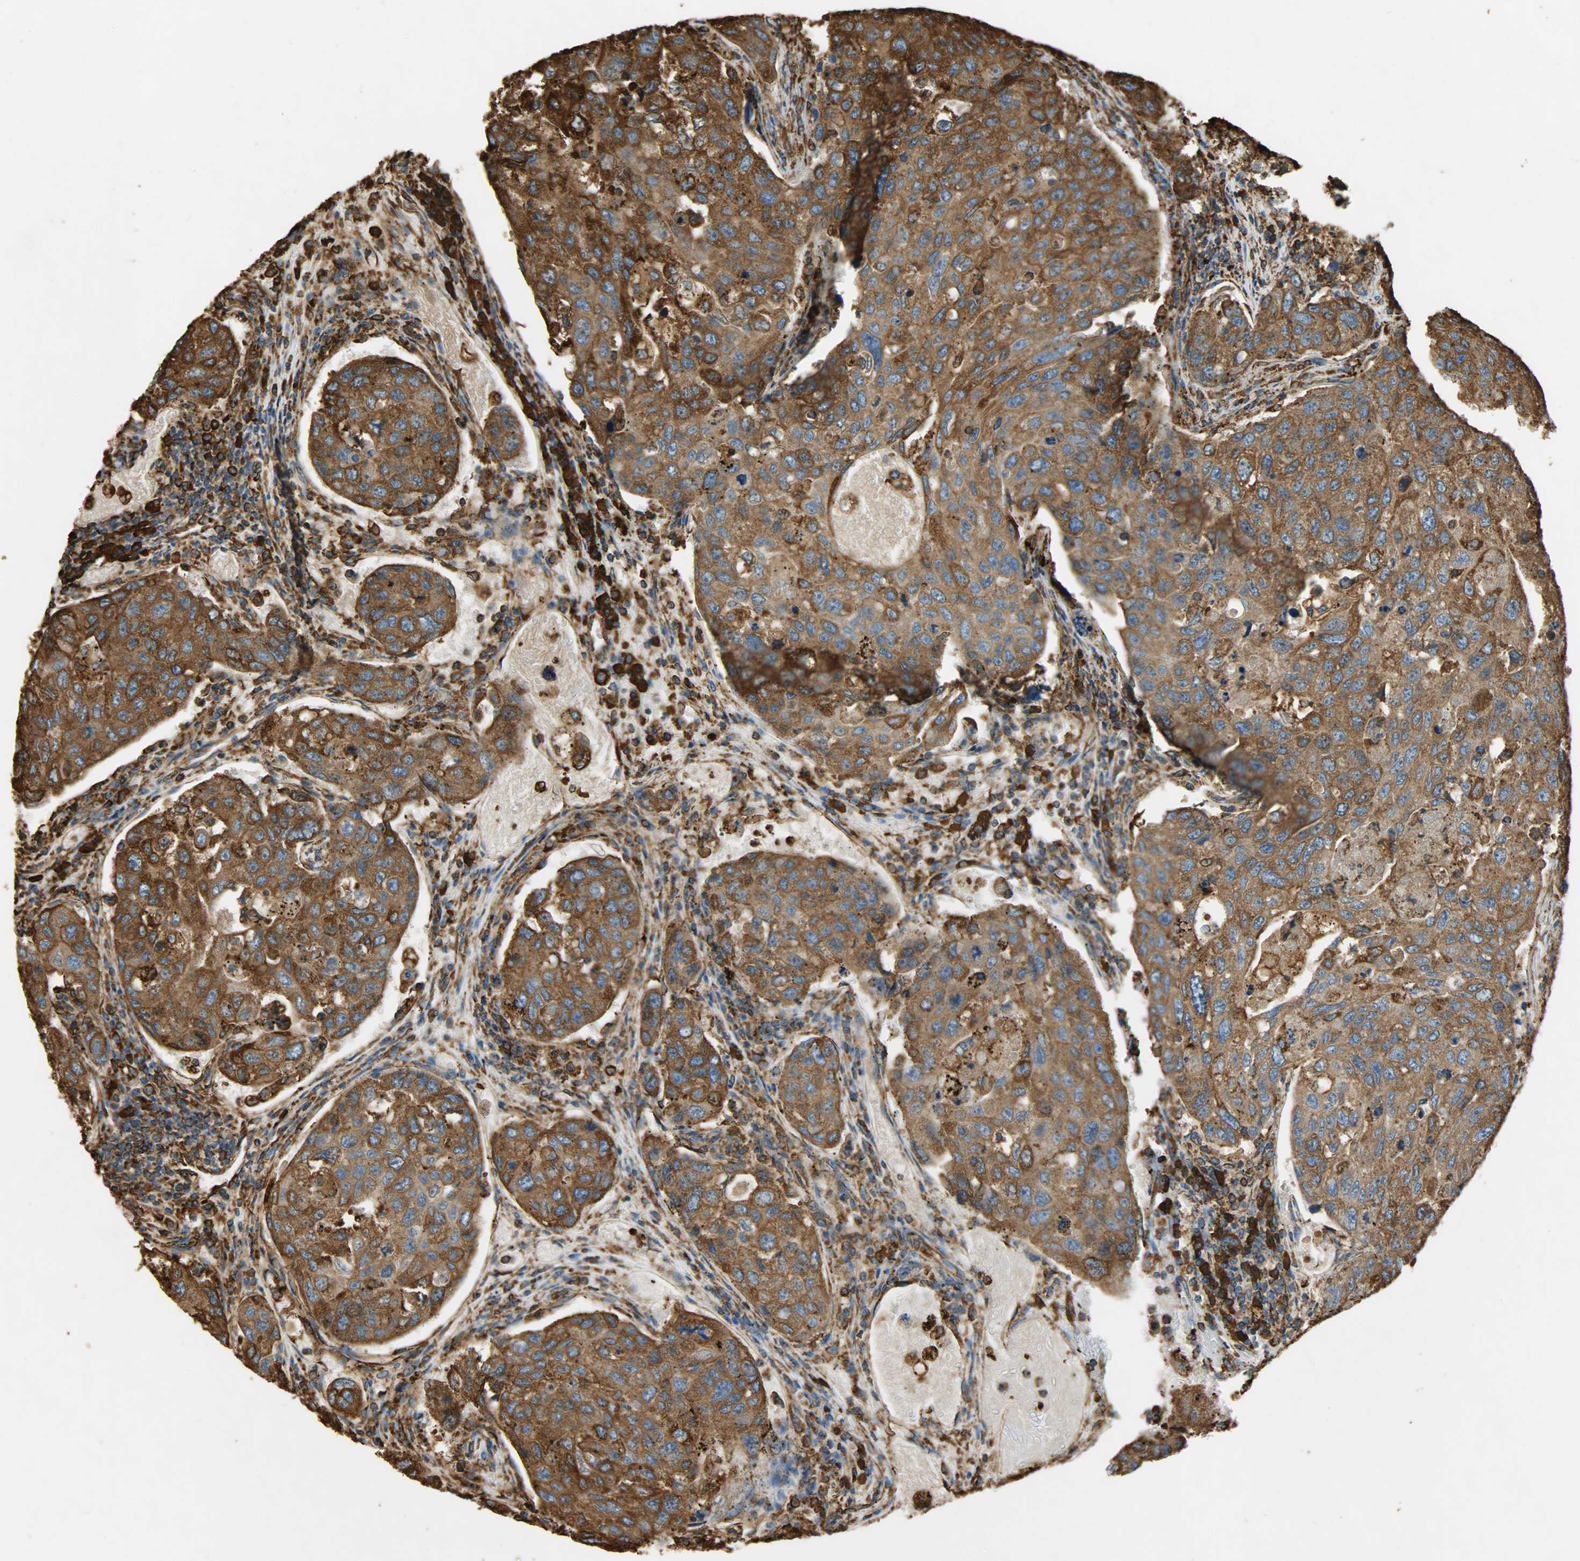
{"staining": {"intensity": "strong", "quantity": ">75%", "location": "cytoplasmic/membranous"}, "tissue": "urothelial cancer", "cell_type": "Tumor cells", "image_type": "cancer", "snomed": [{"axis": "morphology", "description": "Urothelial carcinoma, High grade"}, {"axis": "topography", "description": "Lymph node"}, {"axis": "topography", "description": "Urinary bladder"}], "caption": "This image demonstrates immunohistochemistry staining of human urothelial cancer, with high strong cytoplasmic/membranous expression in approximately >75% of tumor cells.", "gene": "HSP90B1", "patient": {"sex": "male", "age": 51}}